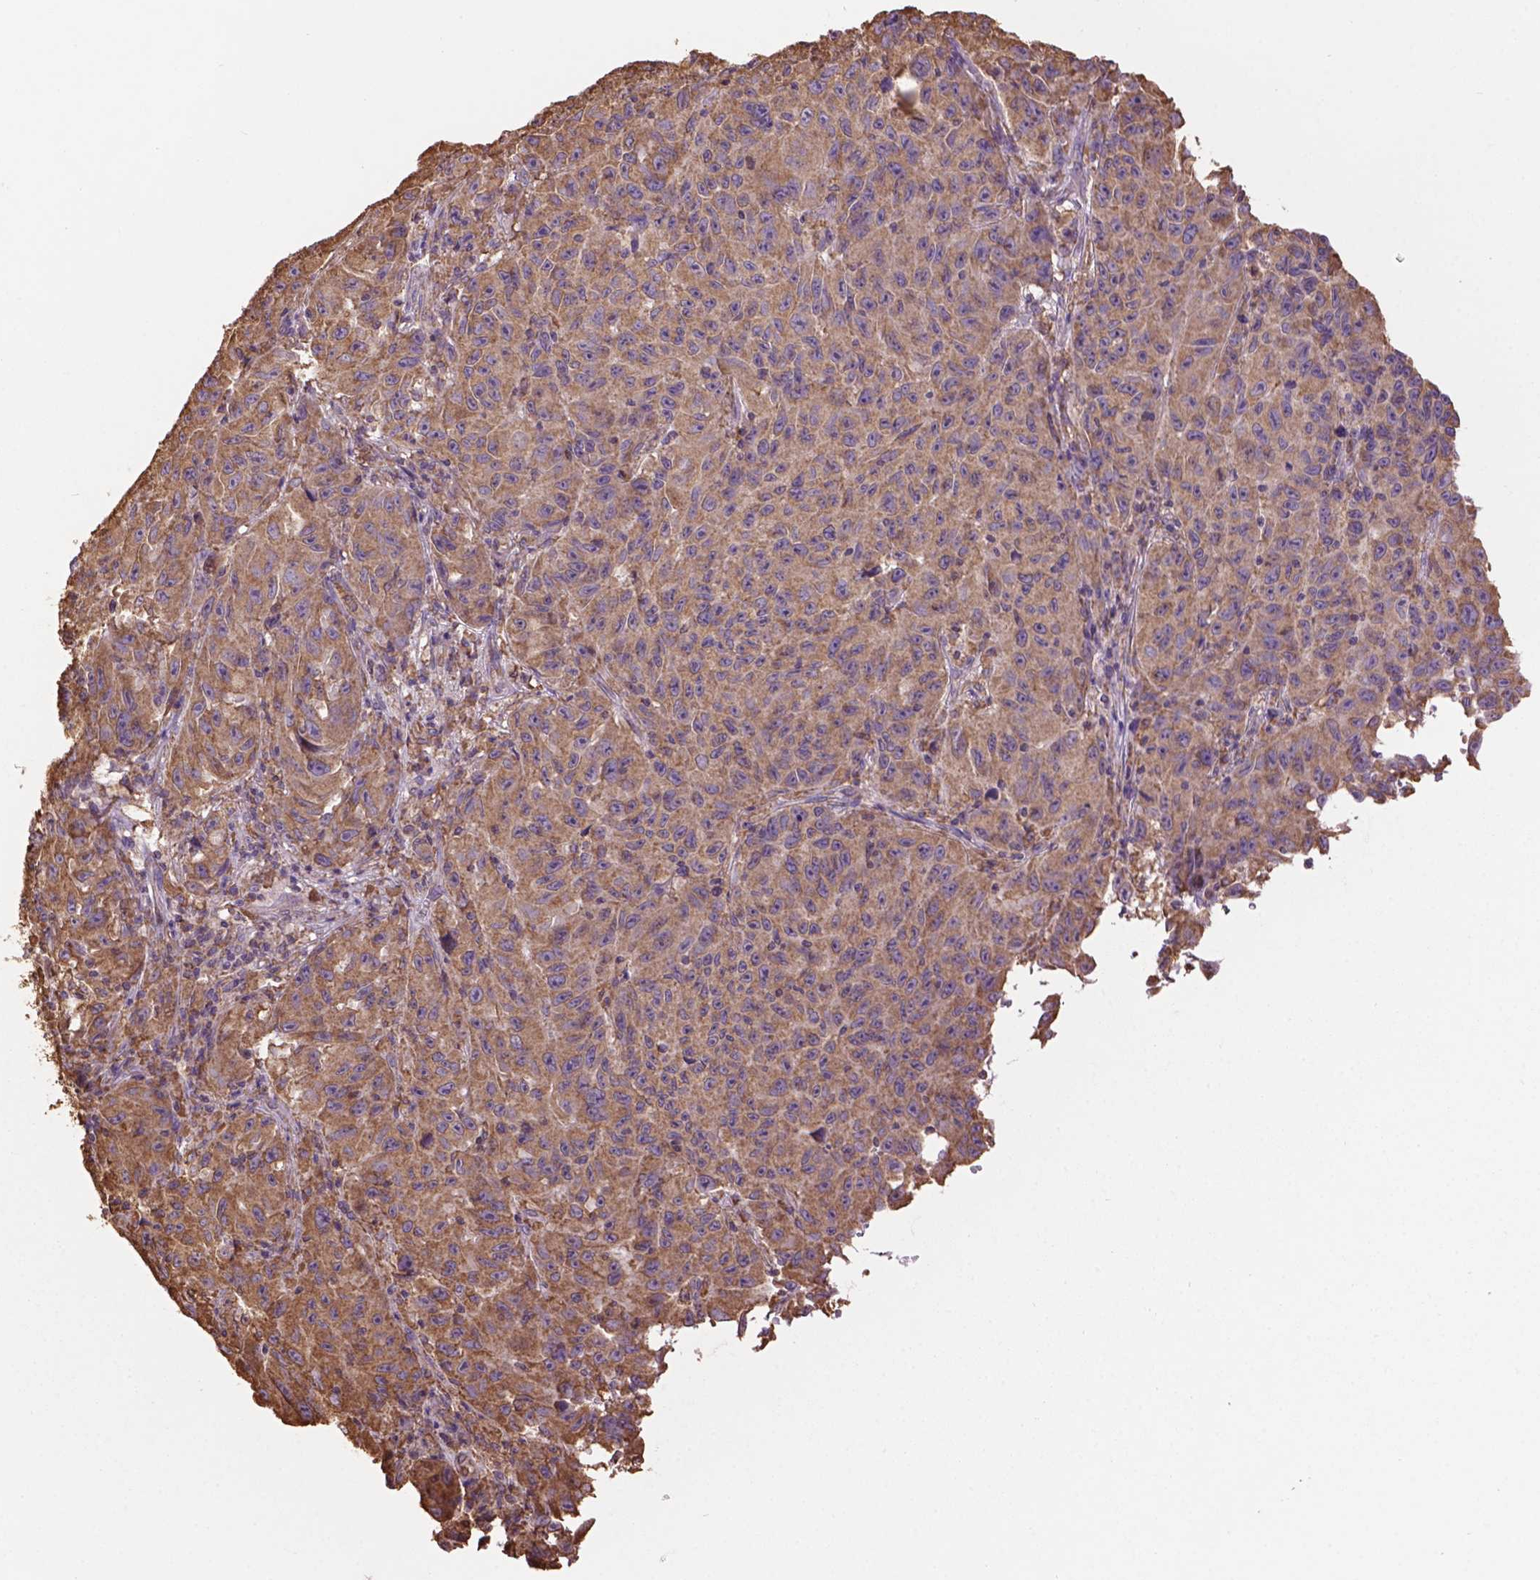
{"staining": {"intensity": "moderate", "quantity": "25%-75%", "location": "cytoplasmic/membranous"}, "tissue": "melanoma", "cell_type": "Tumor cells", "image_type": "cancer", "snomed": [{"axis": "morphology", "description": "Malignant melanoma, NOS"}, {"axis": "topography", "description": "Vulva, labia, clitoris and Bartholin´s gland, NO"}], "caption": "High-magnification brightfield microscopy of malignant melanoma stained with DAB (brown) and counterstained with hematoxylin (blue). tumor cells exhibit moderate cytoplasmic/membranous positivity is identified in approximately25%-75% of cells.", "gene": "PPP2R5E", "patient": {"sex": "female", "age": 75}}